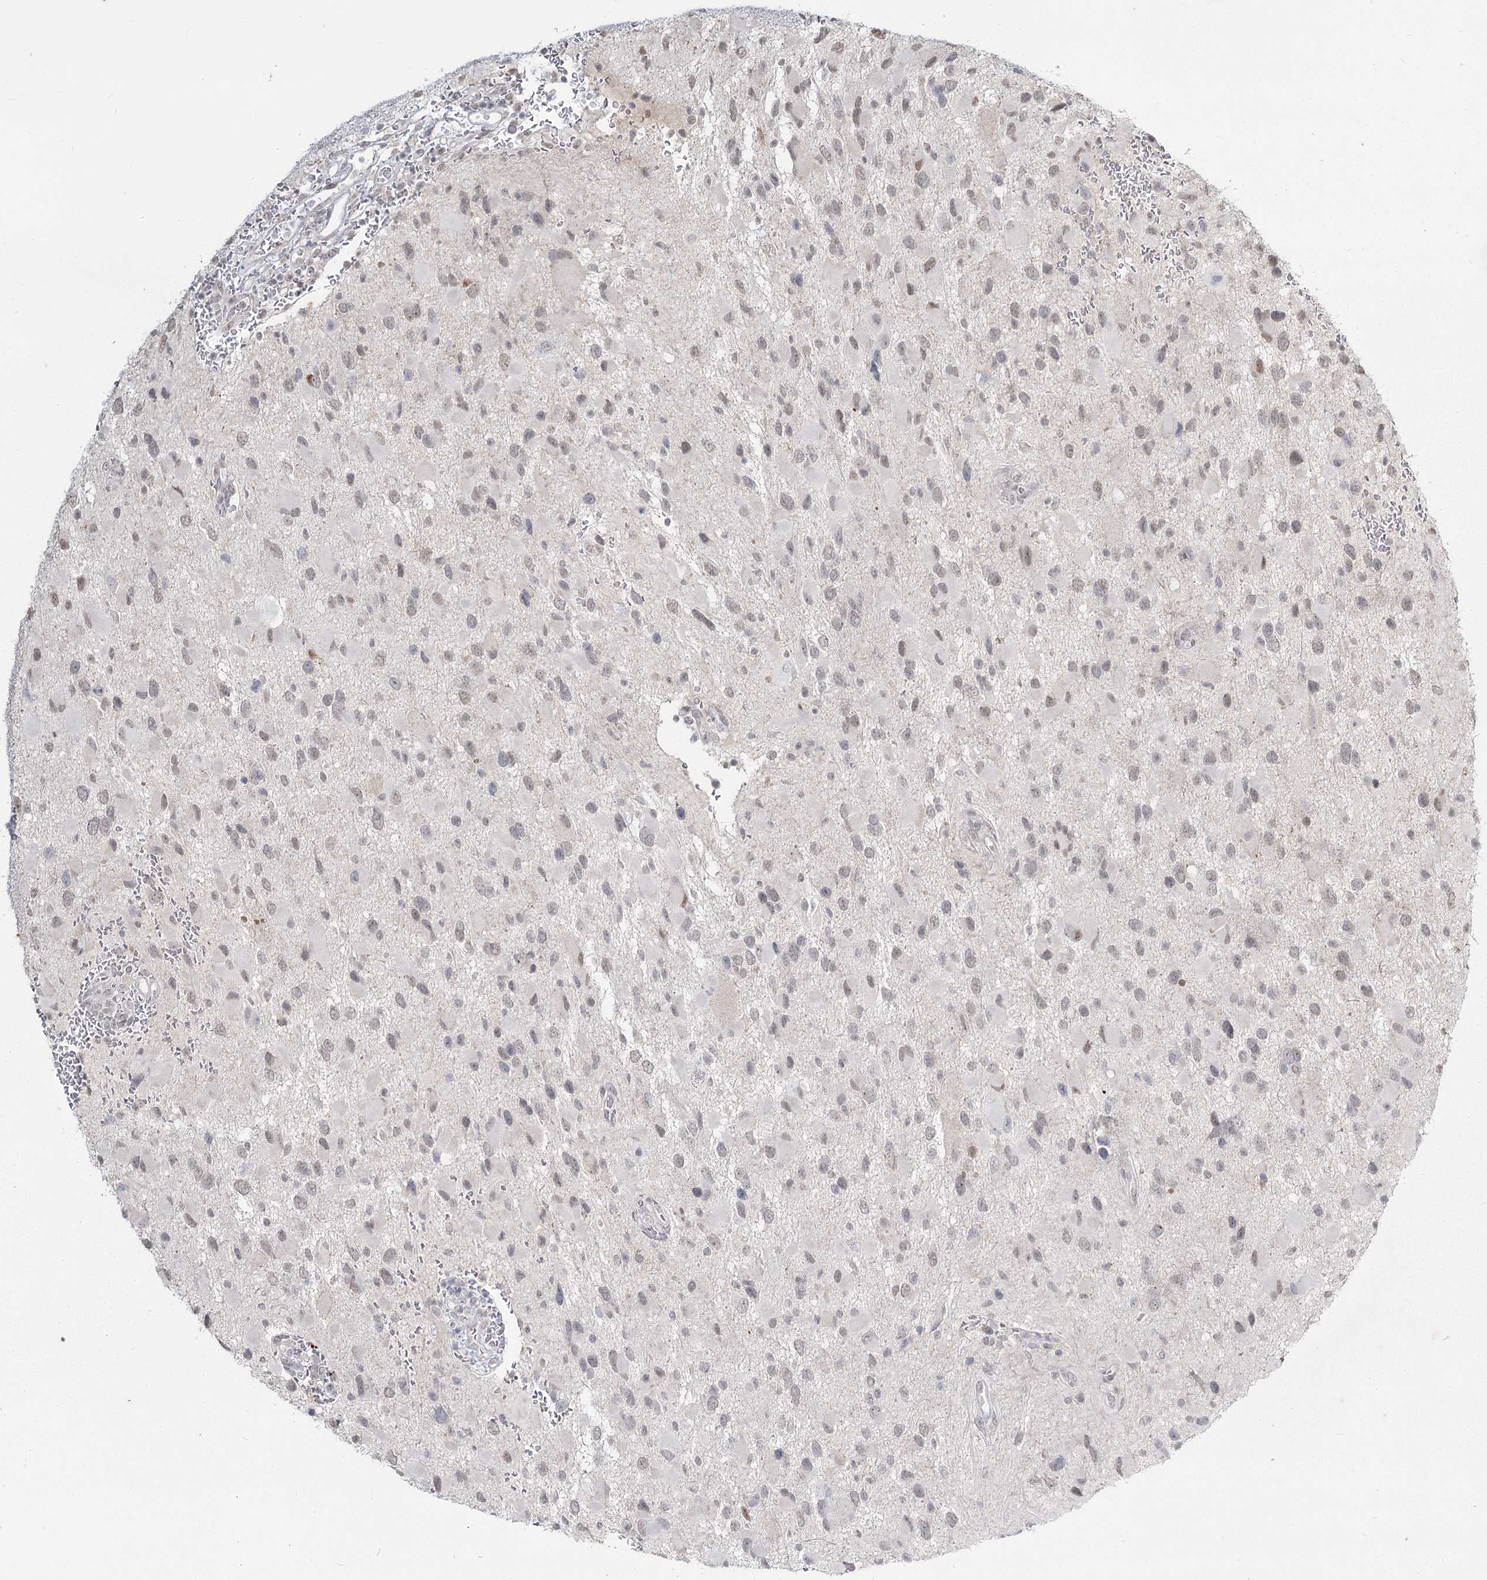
{"staining": {"intensity": "weak", "quantity": "<25%", "location": "nuclear"}, "tissue": "glioma", "cell_type": "Tumor cells", "image_type": "cancer", "snomed": [{"axis": "morphology", "description": "Glioma, malignant, High grade"}, {"axis": "topography", "description": "Brain"}], "caption": "IHC of human glioma shows no staining in tumor cells.", "gene": "LY6G5C", "patient": {"sex": "male", "age": 53}}